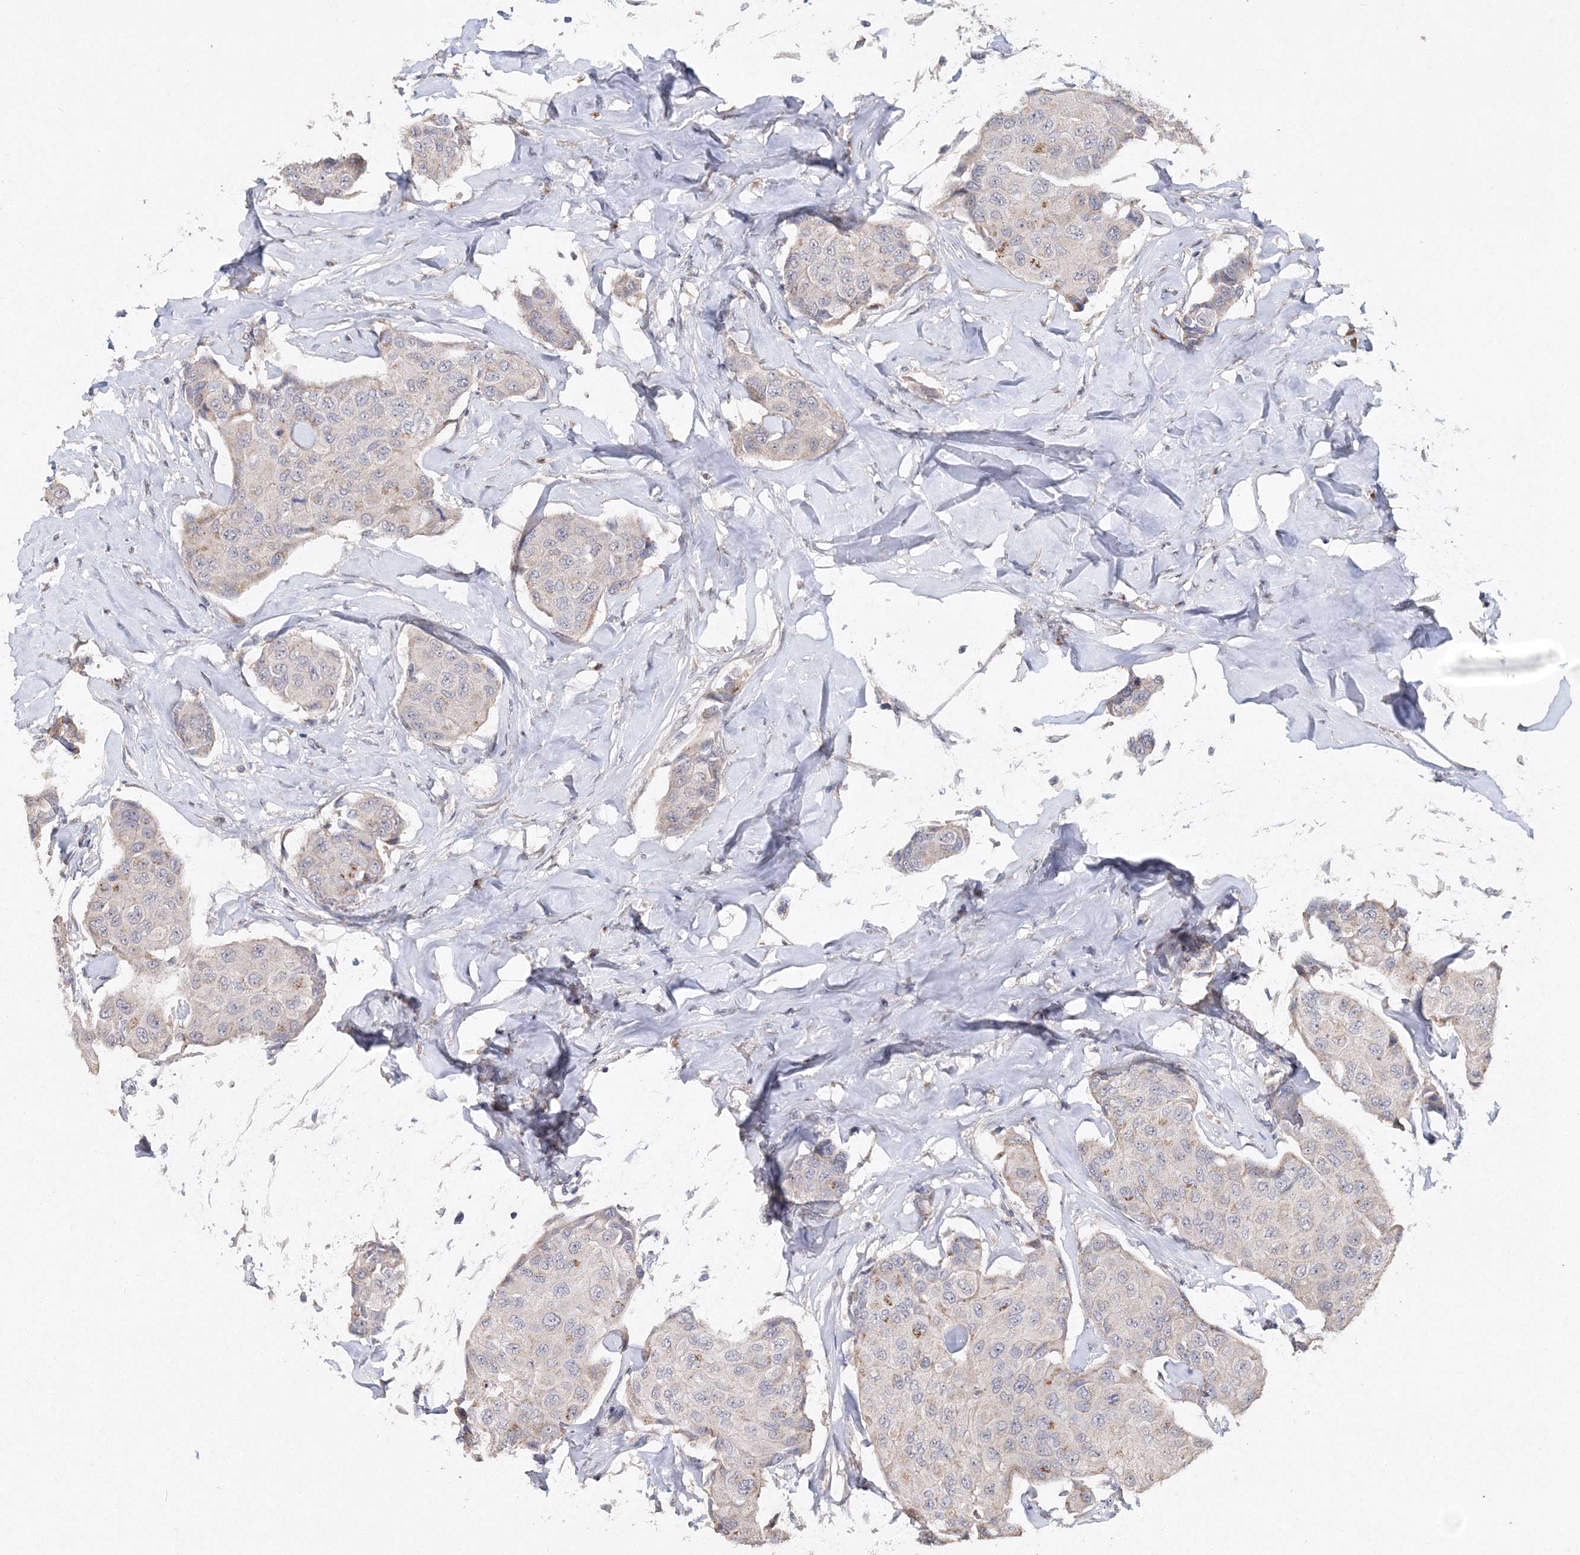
{"staining": {"intensity": "negative", "quantity": "none", "location": "none"}, "tissue": "breast cancer", "cell_type": "Tumor cells", "image_type": "cancer", "snomed": [{"axis": "morphology", "description": "Duct carcinoma"}, {"axis": "topography", "description": "Breast"}], "caption": "Histopathology image shows no protein staining in tumor cells of breast infiltrating ductal carcinoma tissue.", "gene": "GJB5", "patient": {"sex": "female", "age": 80}}